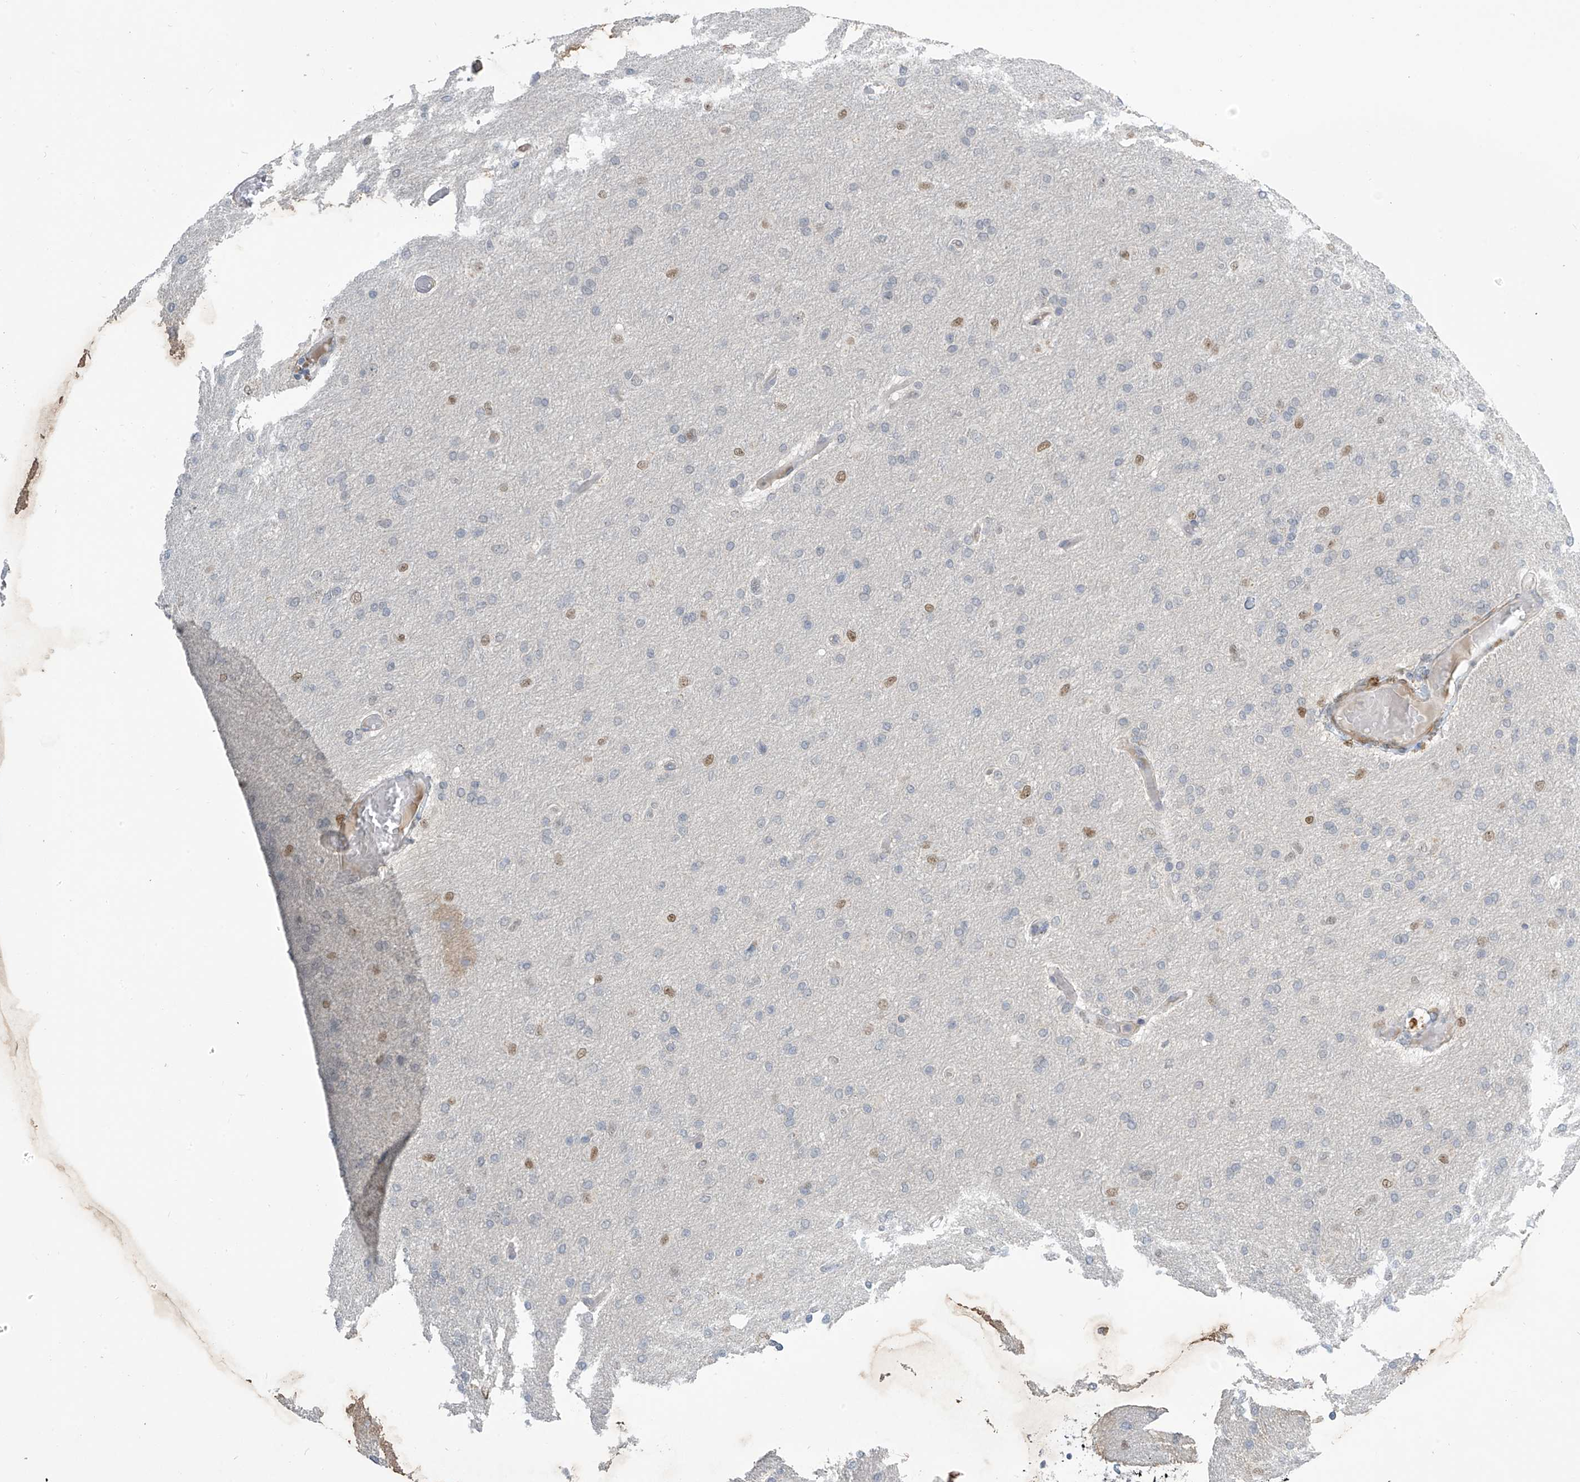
{"staining": {"intensity": "moderate", "quantity": "<25%", "location": "nuclear"}, "tissue": "glioma", "cell_type": "Tumor cells", "image_type": "cancer", "snomed": [{"axis": "morphology", "description": "Glioma, malignant, High grade"}, {"axis": "topography", "description": "Cerebral cortex"}], "caption": "Immunohistochemistry (IHC) image of neoplastic tissue: malignant high-grade glioma stained using immunohistochemistry (IHC) demonstrates low levels of moderate protein expression localized specifically in the nuclear of tumor cells, appearing as a nuclear brown color.", "gene": "METAP1D", "patient": {"sex": "female", "age": 36}}